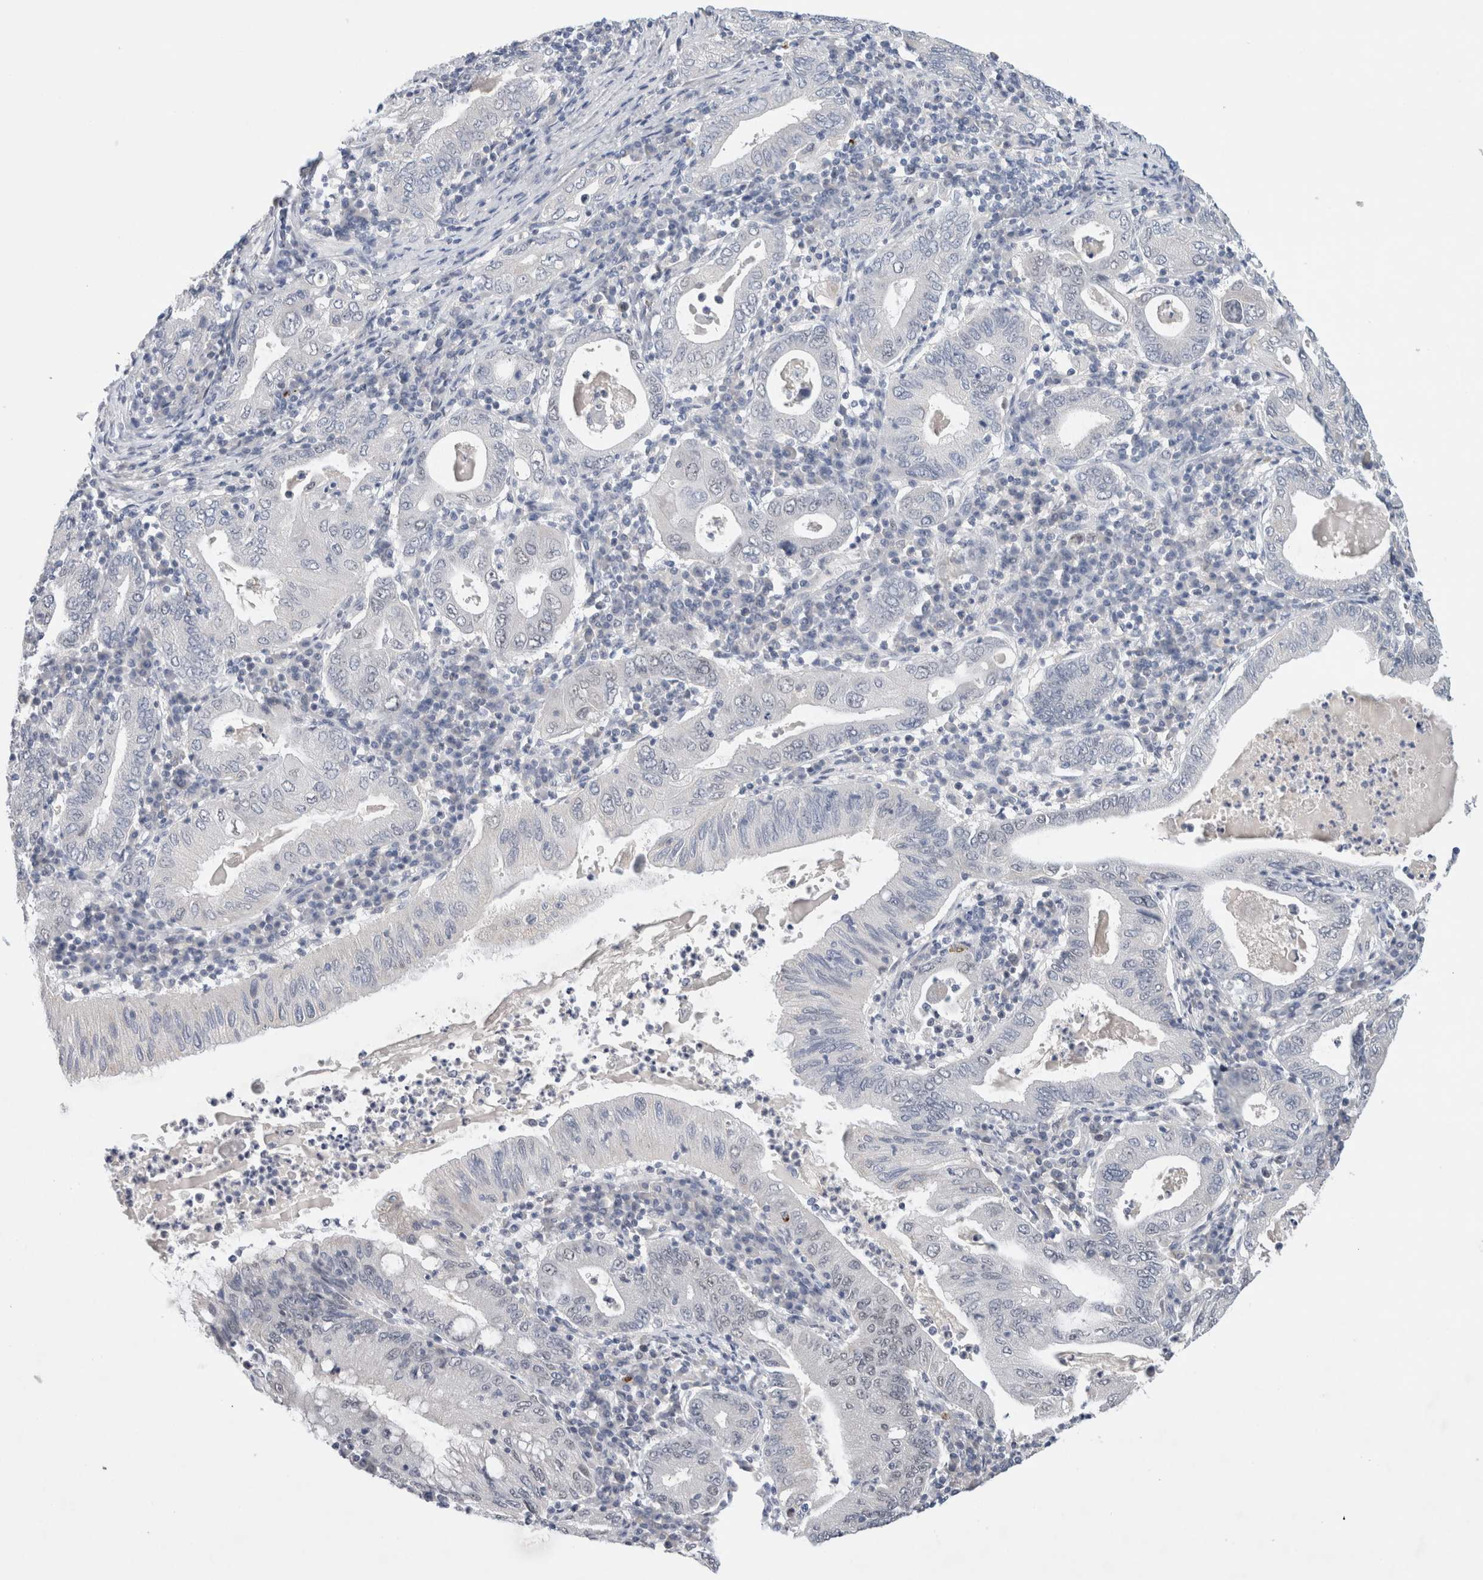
{"staining": {"intensity": "negative", "quantity": "none", "location": "none"}, "tissue": "stomach cancer", "cell_type": "Tumor cells", "image_type": "cancer", "snomed": [{"axis": "morphology", "description": "Normal tissue, NOS"}, {"axis": "morphology", "description": "Adenocarcinoma, NOS"}, {"axis": "topography", "description": "Esophagus"}, {"axis": "topography", "description": "Stomach, upper"}, {"axis": "topography", "description": "Peripheral nerve tissue"}], "caption": "High power microscopy photomicrograph of an immunohistochemistry (IHC) histopathology image of stomach cancer, revealing no significant expression in tumor cells. (DAB immunohistochemistry visualized using brightfield microscopy, high magnification).", "gene": "KNL1", "patient": {"sex": "male", "age": 62}}